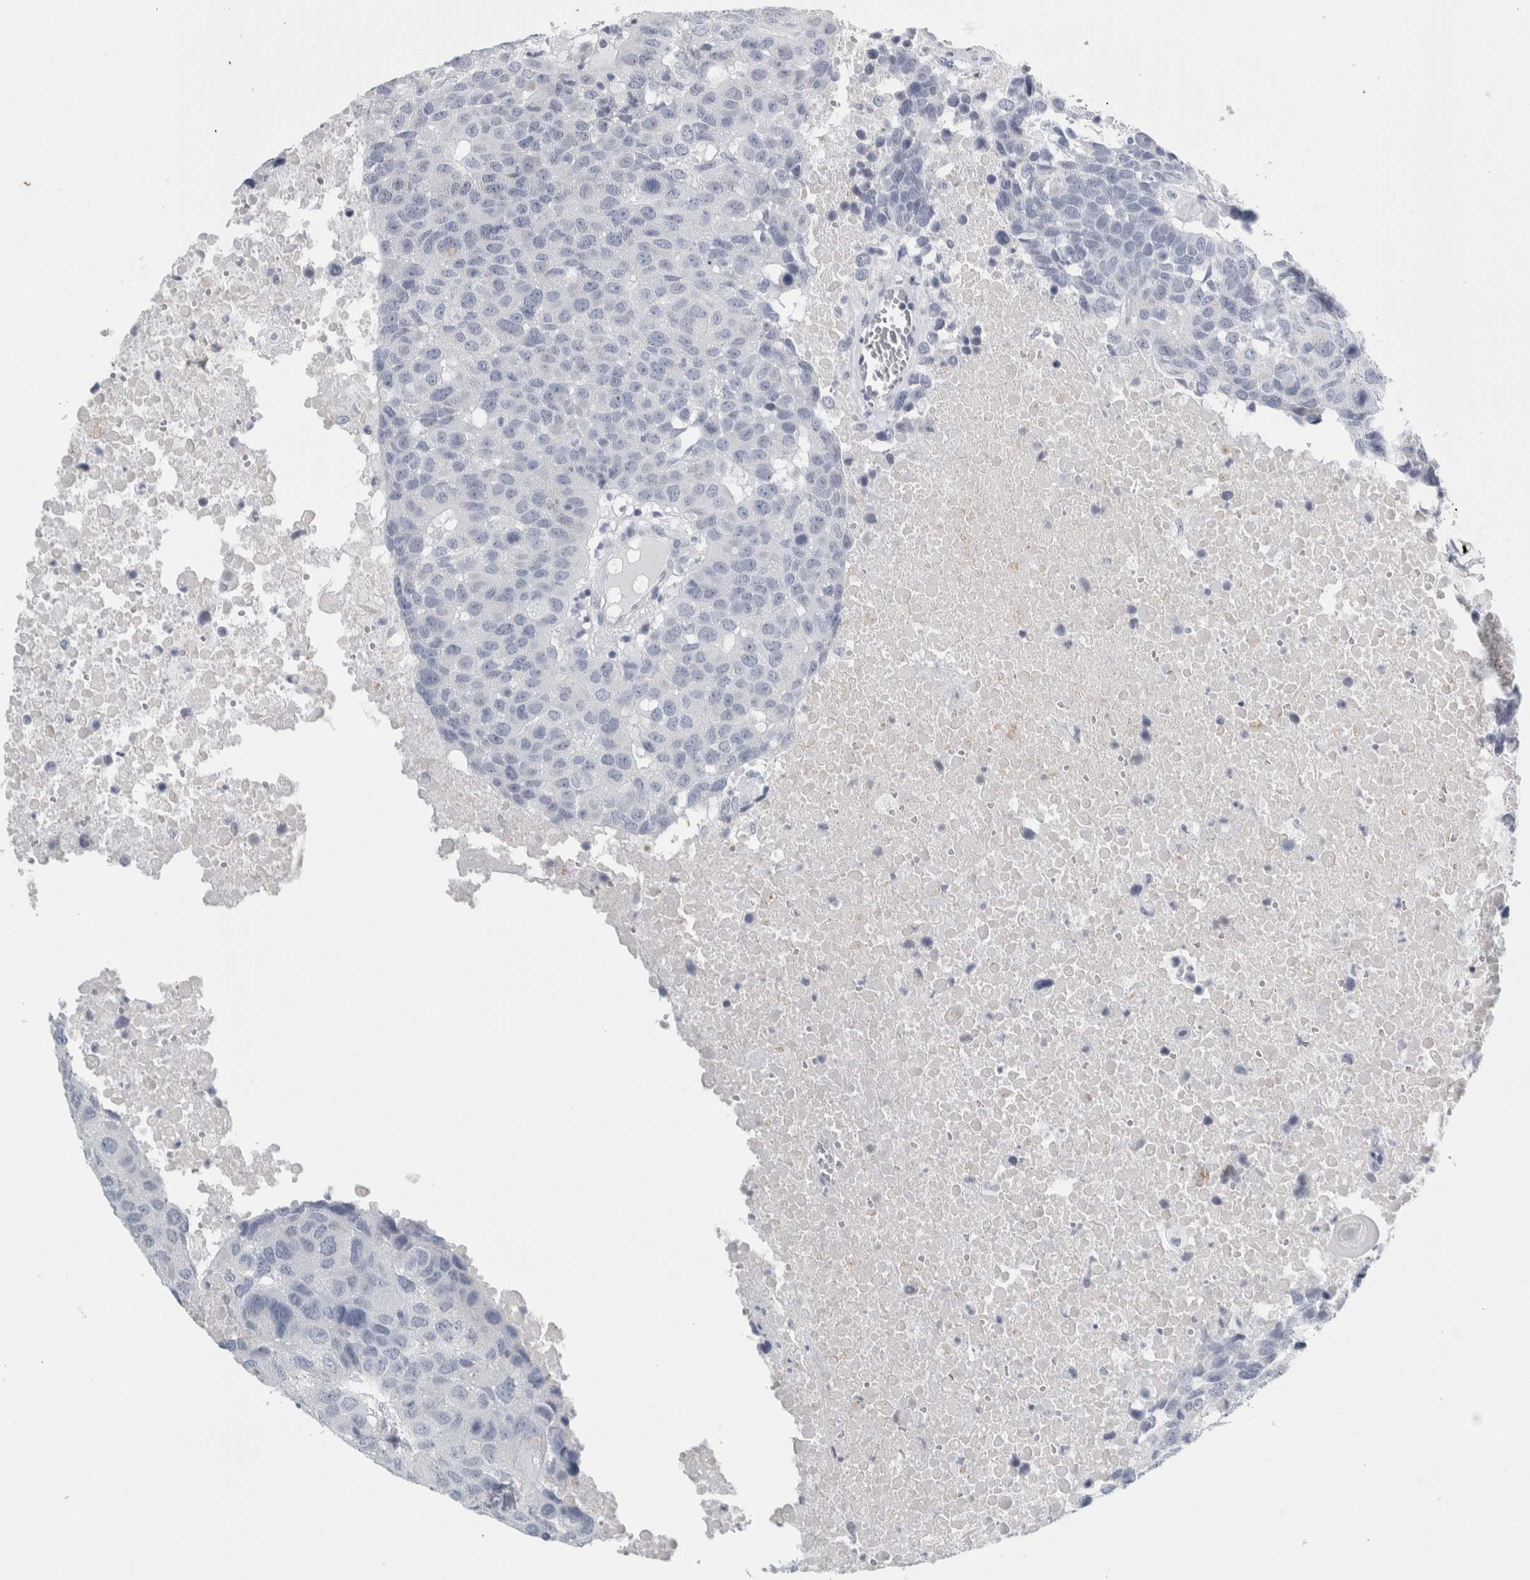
{"staining": {"intensity": "negative", "quantity": "none", "location": "none"}, "tissue": "head and neck cancer", "cell_type": "Tumor cells", "image_type": "cancer", "snomed": [{"axis": "morphology", "description": "Squamous cell carcinoma, NOS"}, {"axis": "topography", "description": "Head-Neck"}], "caption": "IHC image of neoplastic tissue: human head and neck squamous cell carcinoma stained with DAB exhibits no significant protein staining in tumor cells. The staining is performed using DAB (3,3'-diaminobenzidine) brown chromogen with nuclei counter-stained in using hematoxylin.", "gene": "CPE", "patient": {"sex": "male", "age": 66}}